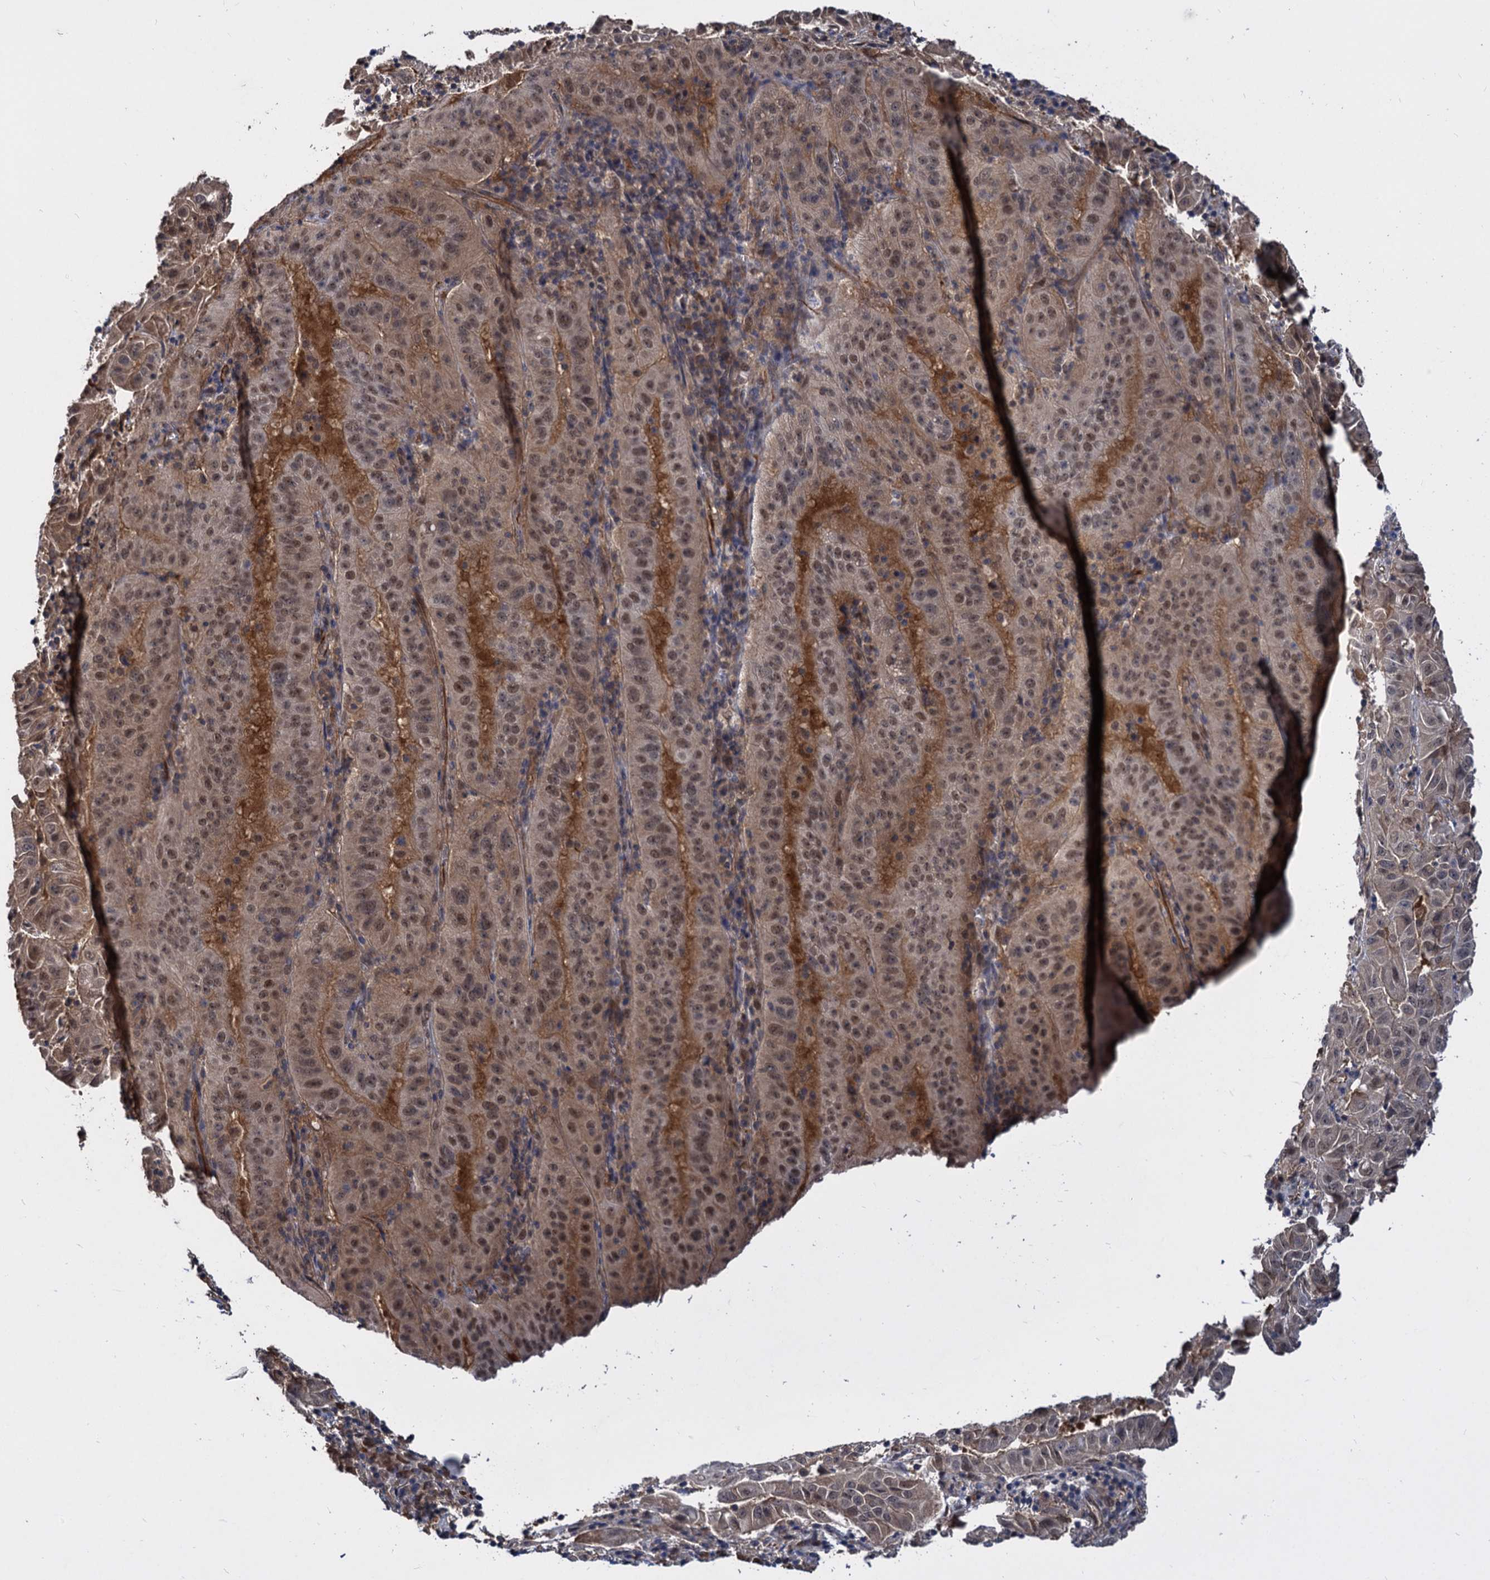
{"staining": {"intensity": "moderate", "quantity": ">75%", "location": "nuclear"}, "tissue": "pancreatic cancer", "cell_type": "Tumor cells", "image_type": "cancer", "snomed": [{"axis": "morphology", "description": "Adenocarcinoma, NOS"}, {"axis": "topography", "description": "Pancreas"}], "caption": "The immunohistochemical stain shows moderate nuclear staining in tumor cells of adenocarcinoma (pancreatic) tissue.", "gene": "PSMD4", "patient": {"sex": "male", "age": 63}}